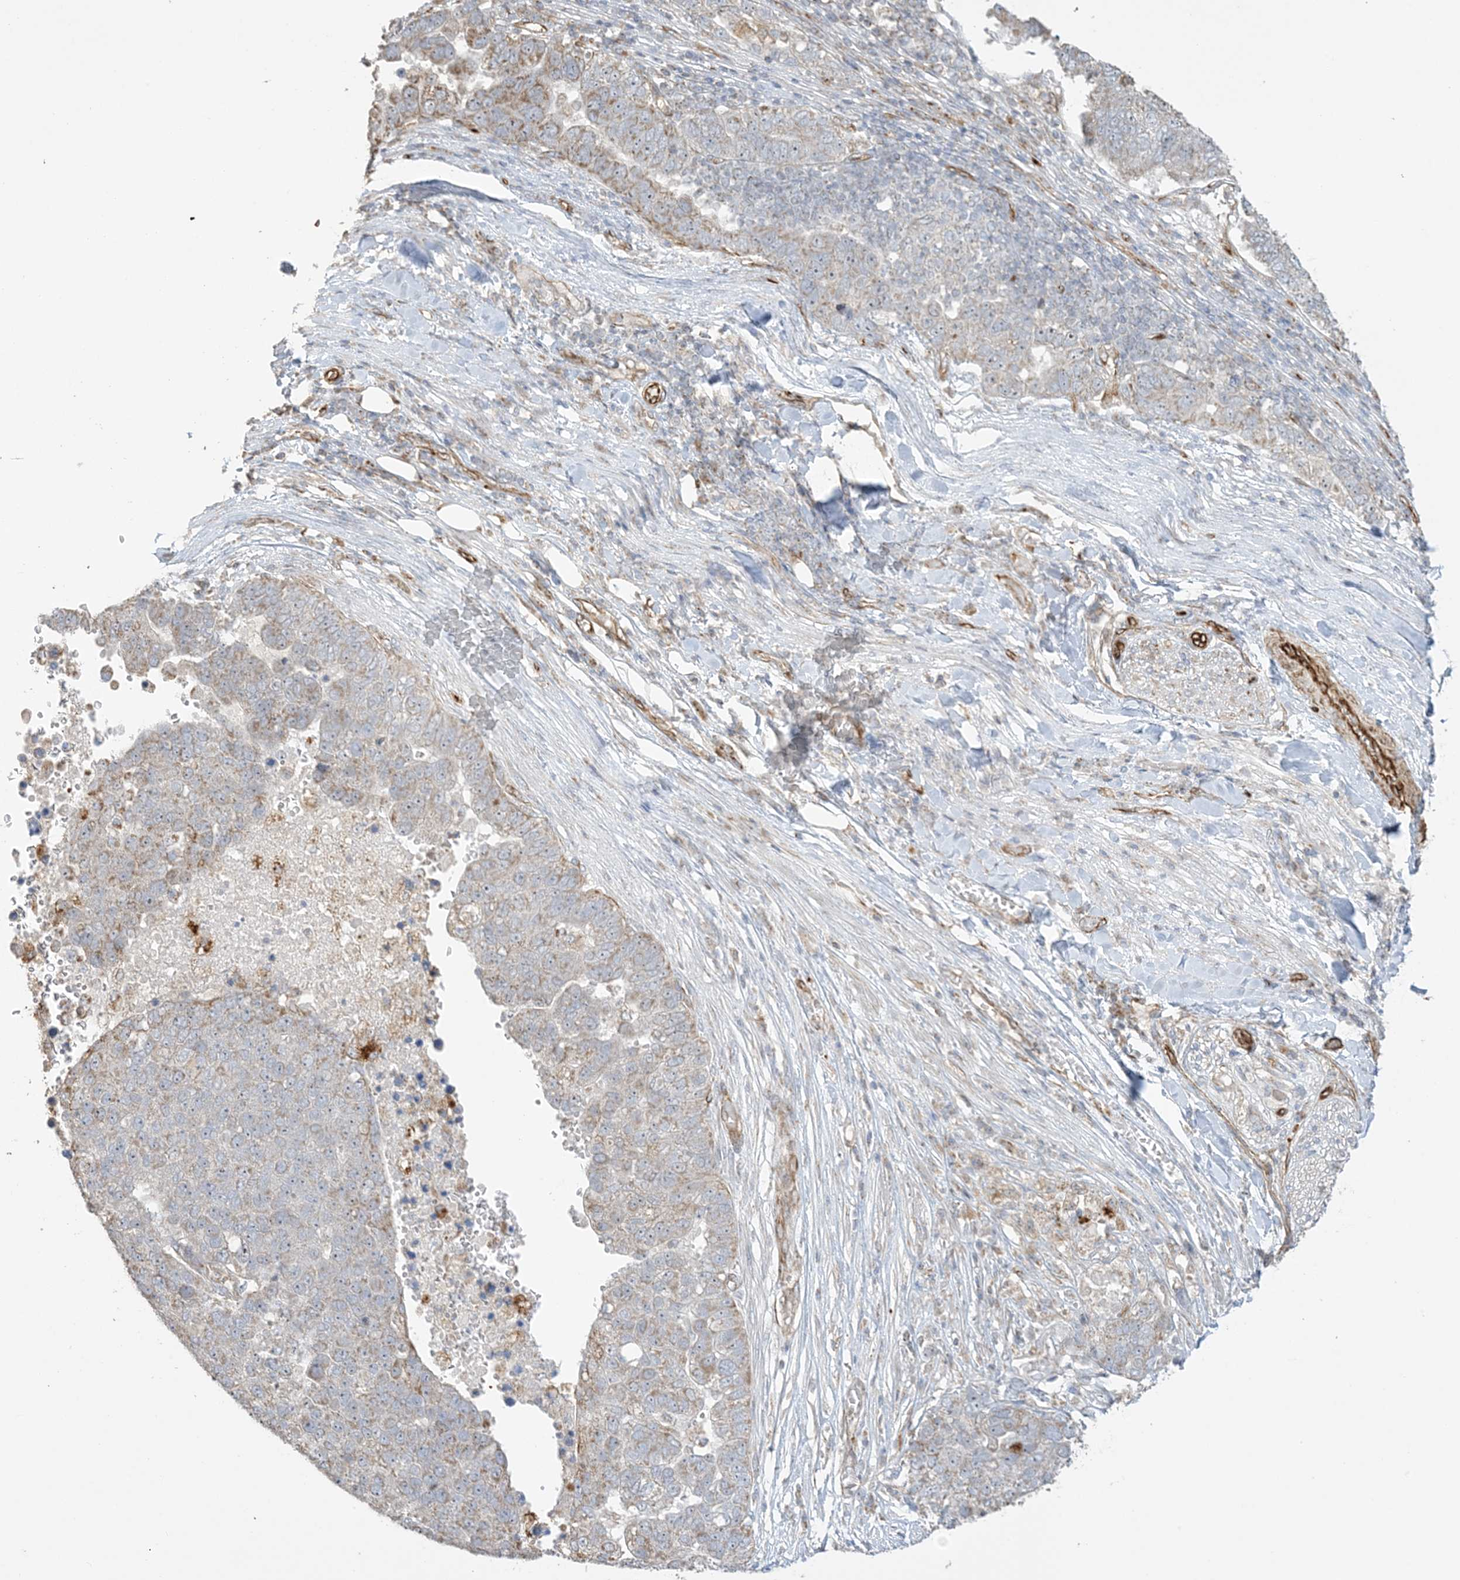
{"staining": {"intensity": "weak", "quantity": "<25%", "location": "cytoplasmic/membranous"}, "tissue": "pancreatic cancer", "cell_type": "Tumor cells", "image_type": "cancer", "snomed": [{"axis": "morphology", "description": "Adenocarcinoma, NOS"}, {"axis": "topography", "description": "Pancreas"}], "caption": "Tumor cells are negative for brown protein staining in pancreatic adenocarcinoma. (DAB (3,3'-diaminobenzidine) immunohistochemistry with hematoxylin counter stain).", "gene": "AGA", "patient": {"sex": "female", "age": 61}}